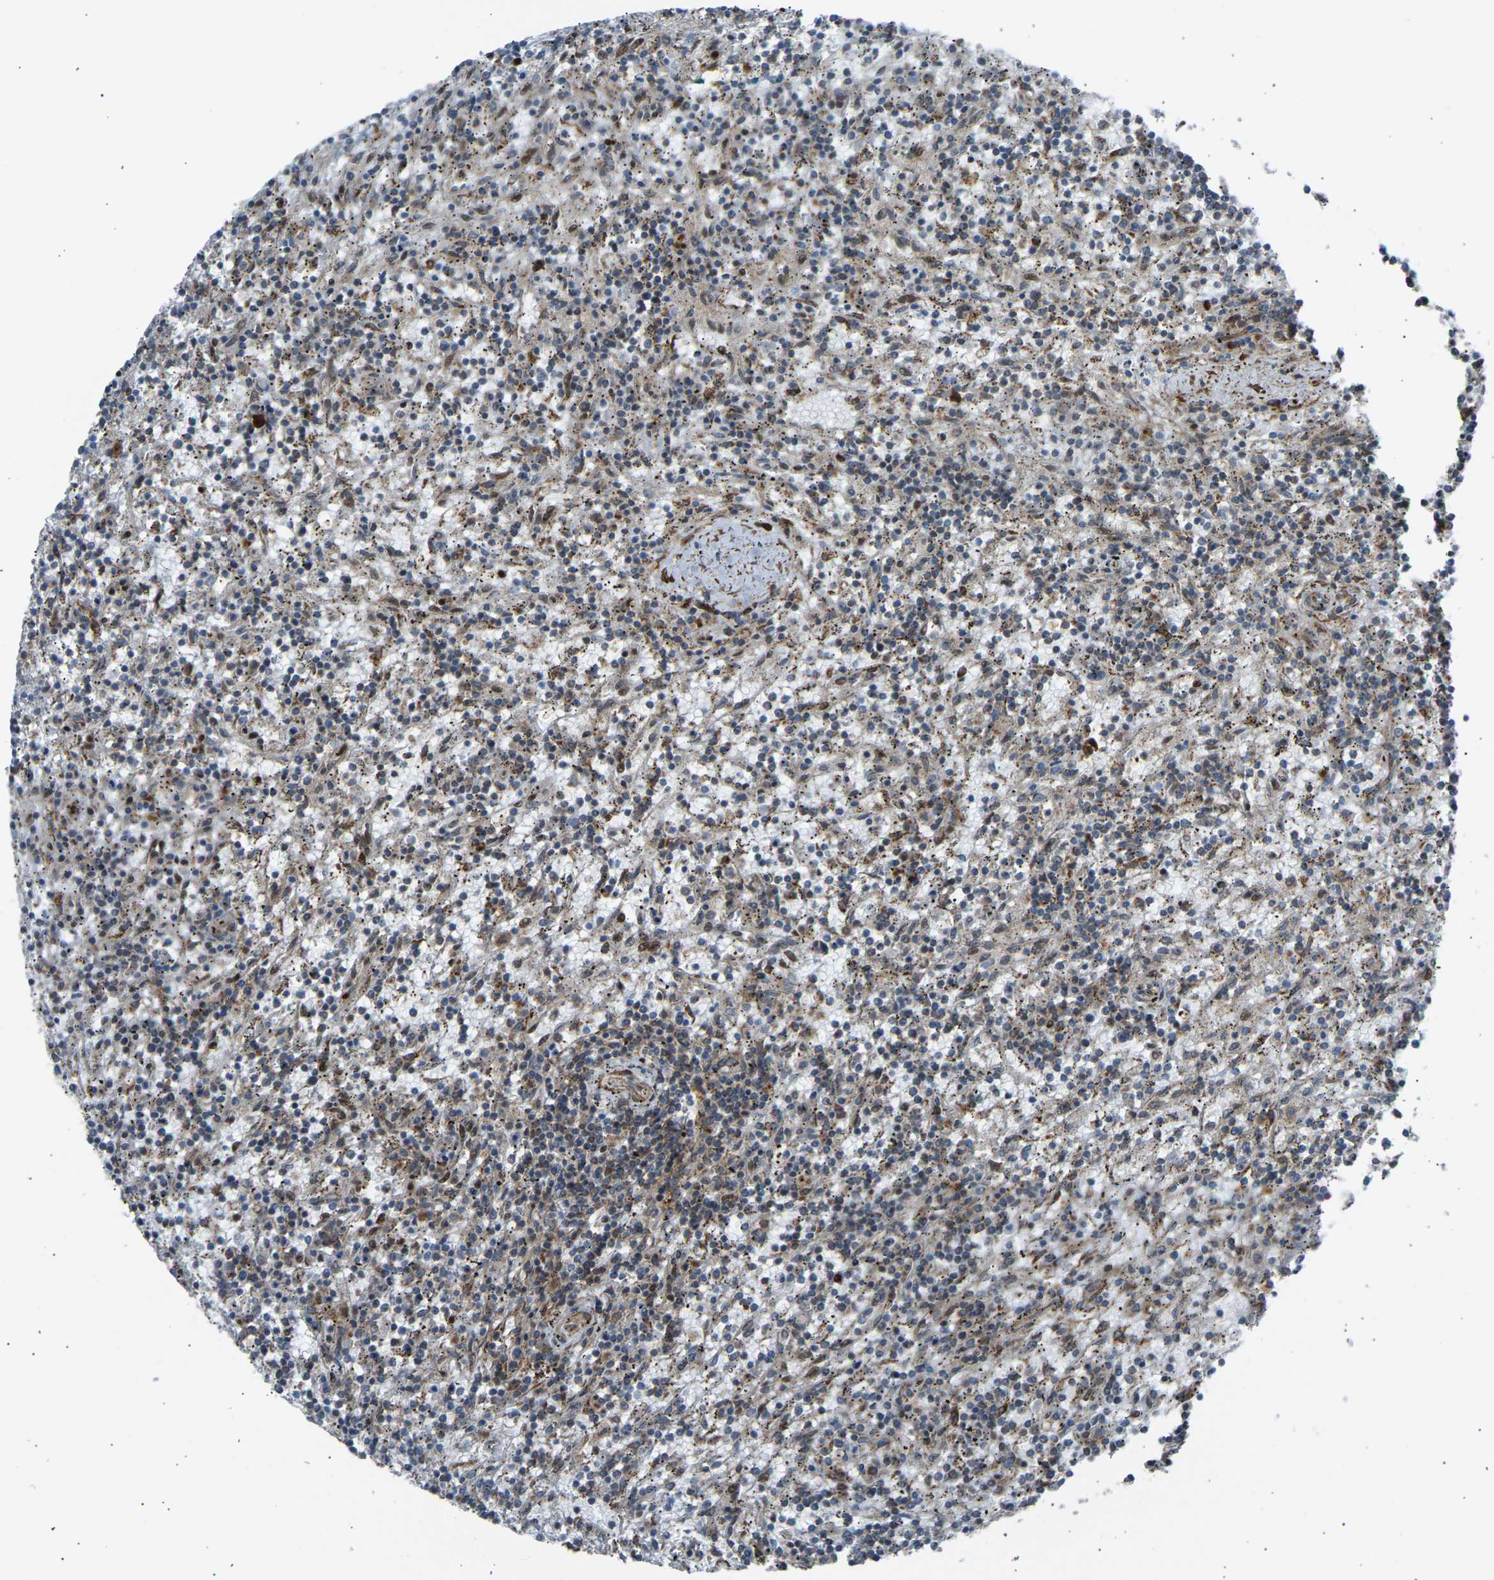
{"staining": {"intensity": "moderate", "quantity": "25%-75%", "location": "cytoplasmic/membranous"}, "tissue": "lymphoma", "cell_type": "Tumor cells", "image_type": "cancer", "snomed": [{"axis": "morphology", "description": "Malignant lymphoma, non-Hodgkin's type, Low grade"}, {"axis": "topography", "description": "Spleen"}], "caption": "Tumor cells exhibit medium levels of moderate cytoplasmic/membranous staining in approximately 25%-75% of cells in malignant lymphoma, non-Hodgkin's type (low-grade).", "gene": "VPS41", "patient": {"sex": "male", "age": 76}}